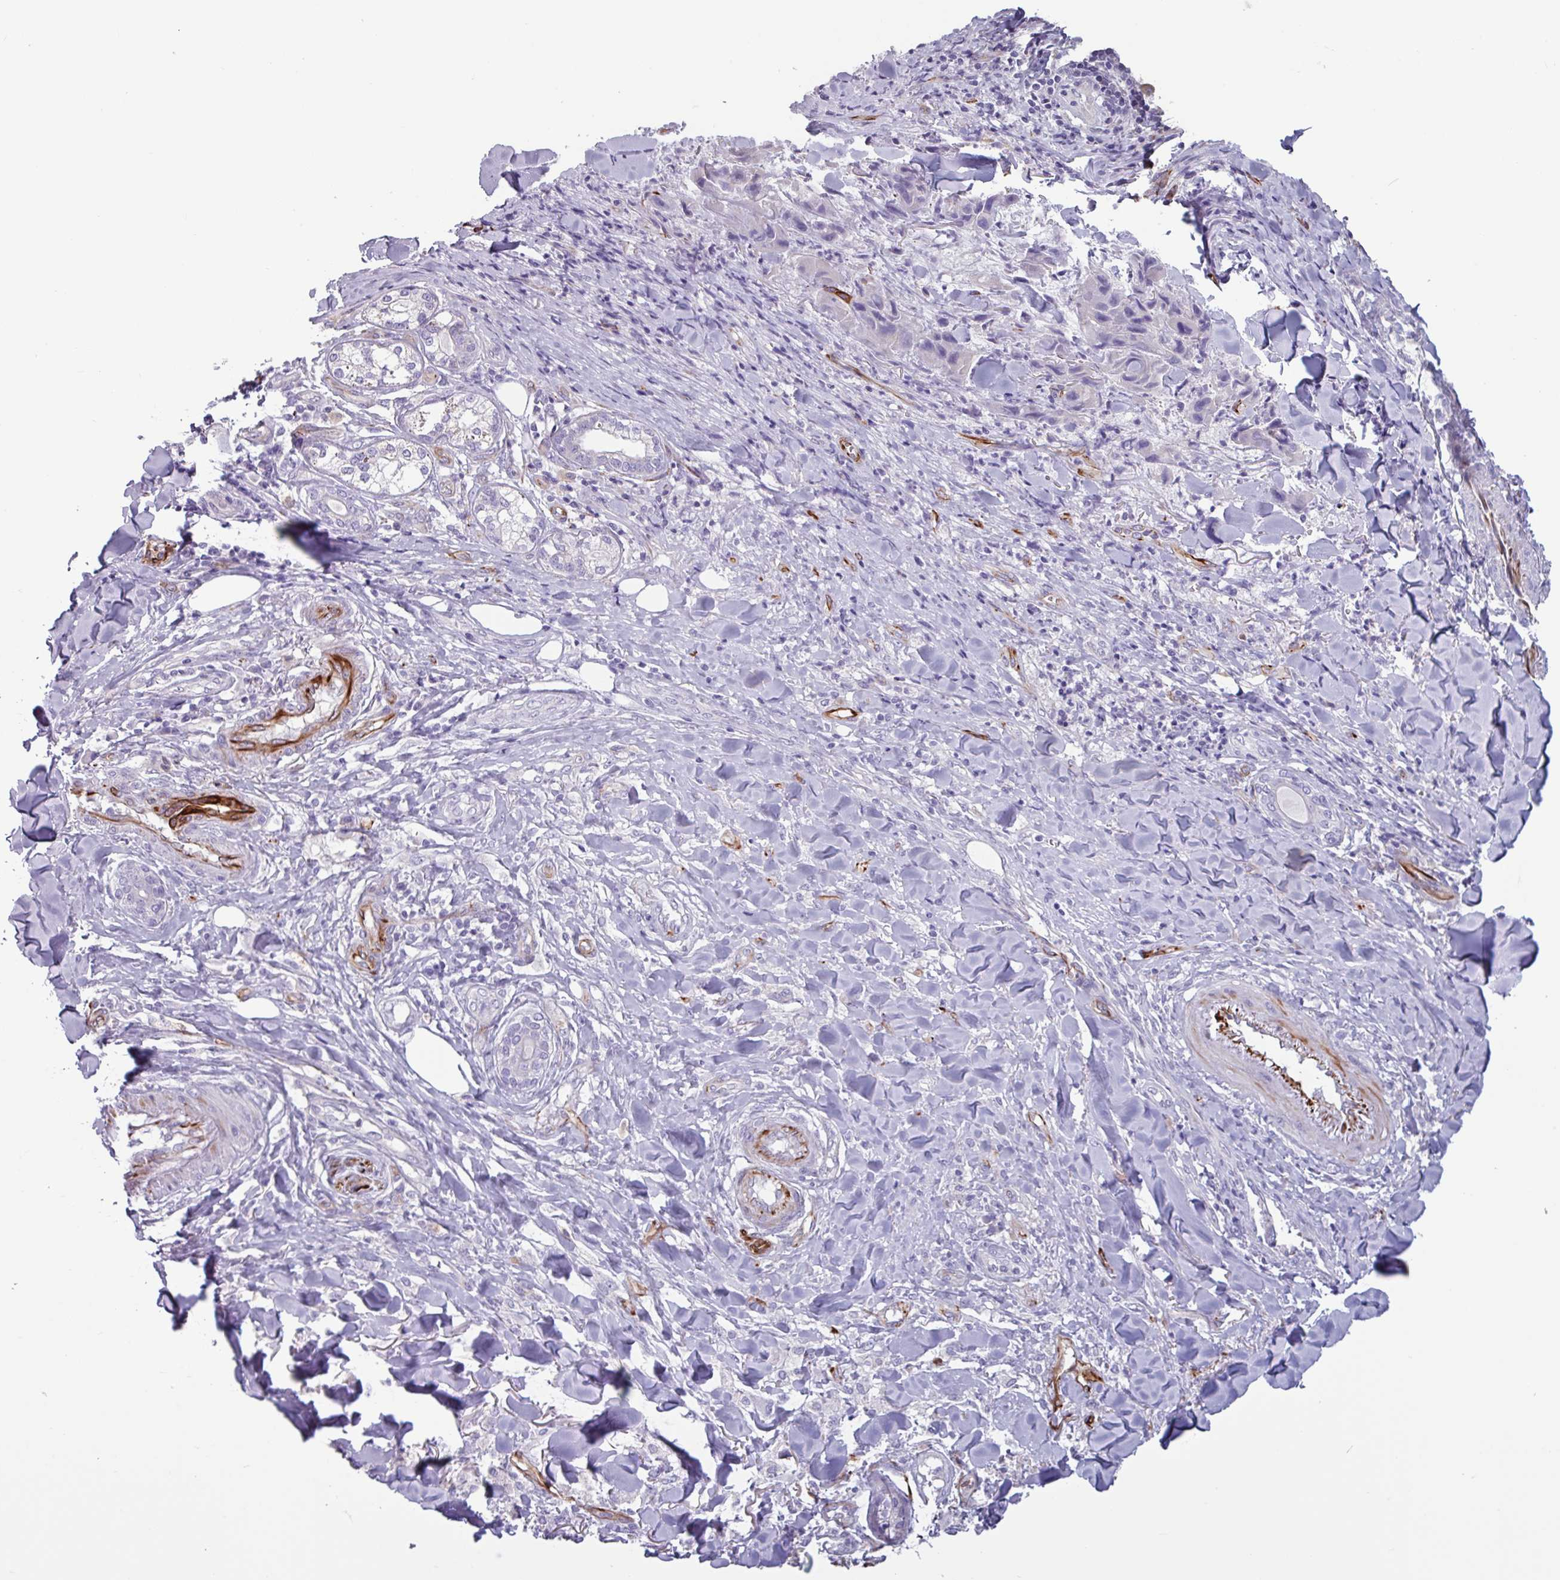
{"staining": {"intensity": "negative", "quantity": "none", "location": "none"}, "tissue": "skin cancer", "cell_type": "Tumor cells", "image_type": "cancer", "snomed": [{"axis": "morphology", "description": "Squamous cell carcinoma, NOS"}, {"axis": "topography", "description": "Skin"}, {"axis": "topography", "description": "Subcutis"}], "caption": "This is an immunohistochemistry (IHC) image of human skin squamous cell carcinoma. There is no positivity in tumor cells.", "gene": "BTD", "patient": {"sex": "male", "age": 73}}